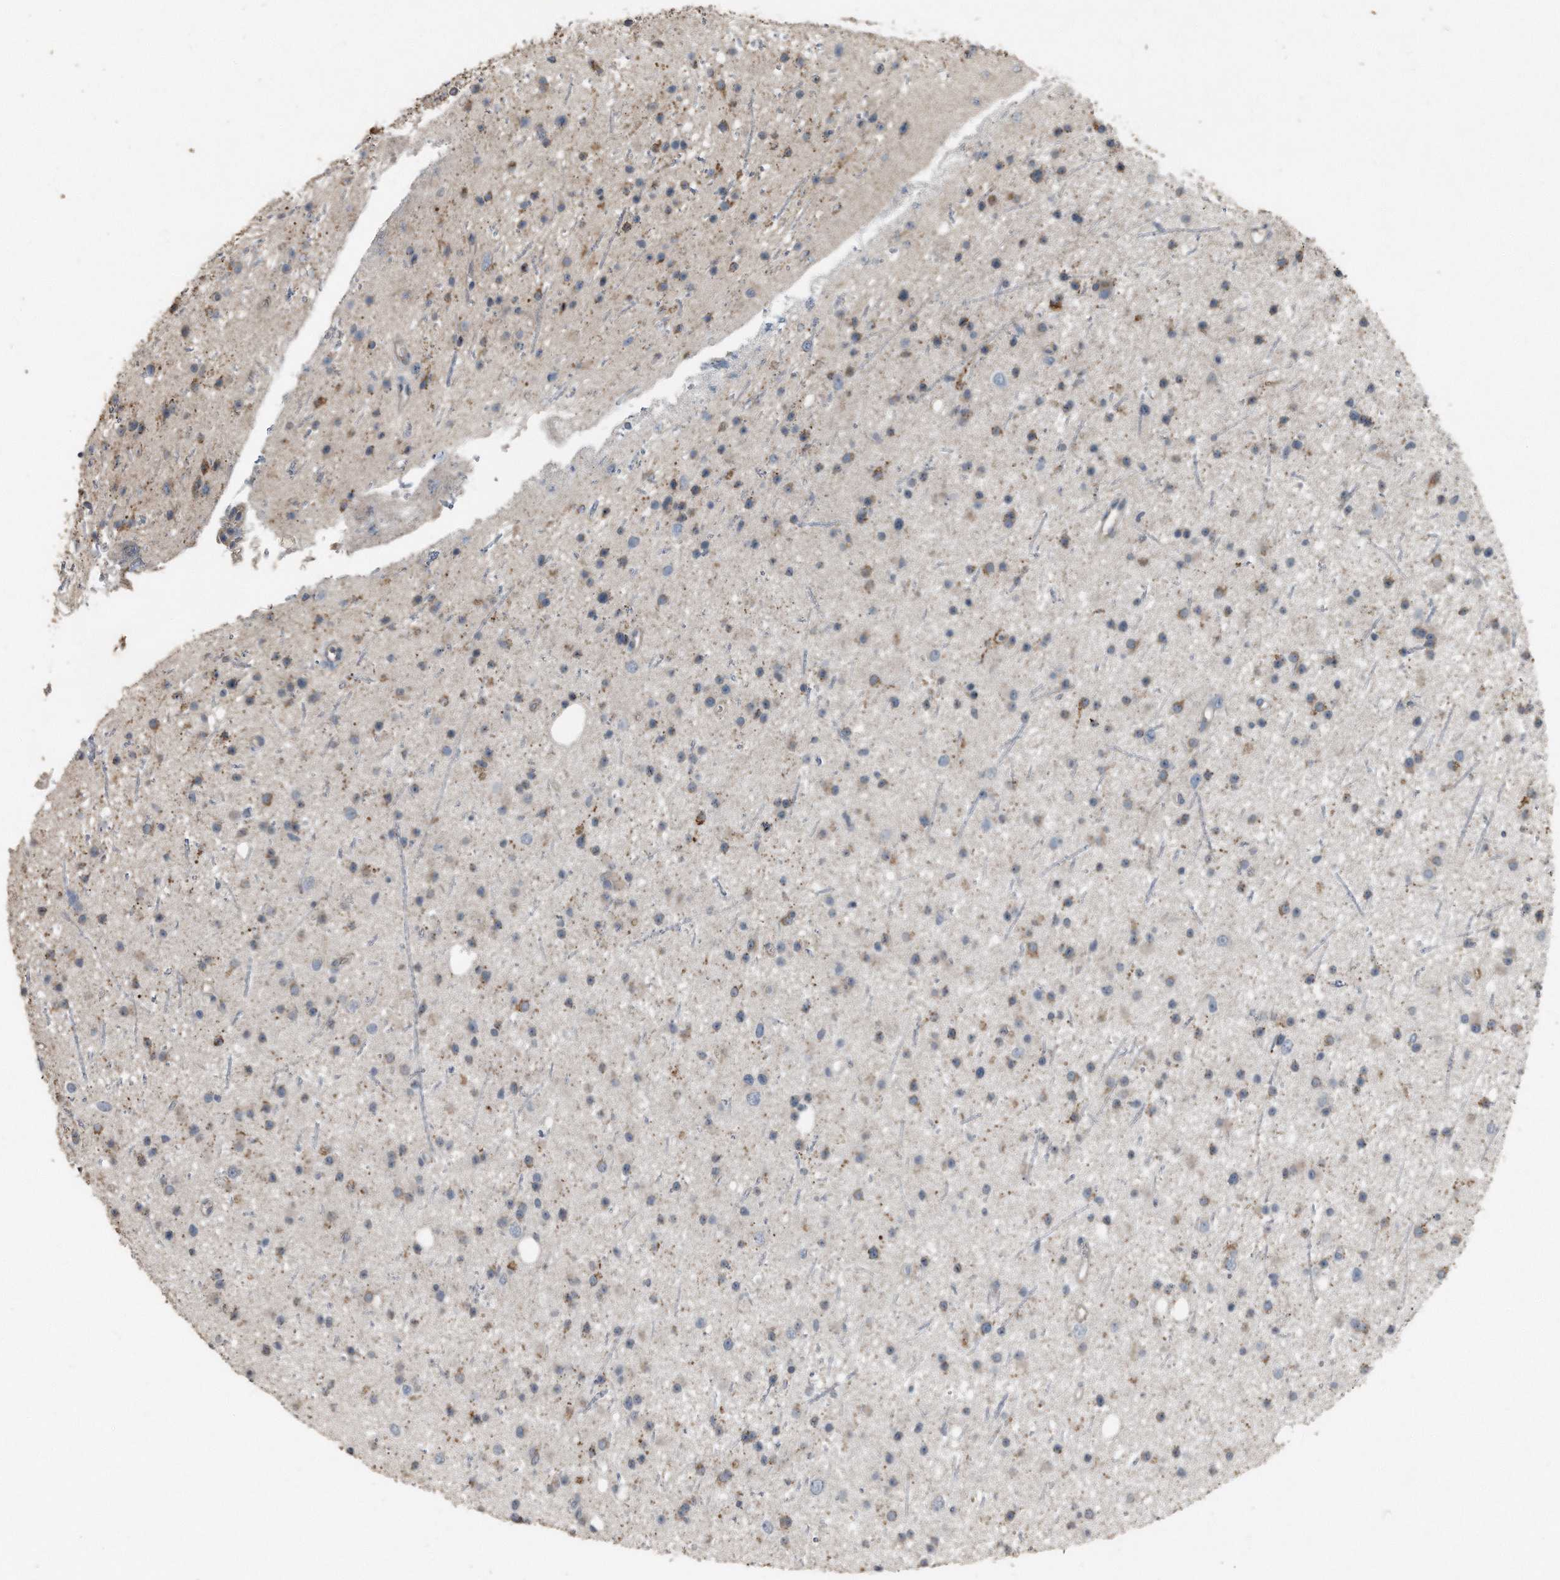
{"staining": {"intensity": "moderate", "quantity": "<25%", "location": "cytoplasmic/membranous"}, "tissue": "glioma", "cell_type": "Tumor cells", "image_type": "cancer", "snomed": [{"axis": "morphology", "description": "Glioma, malignant, Low grade"}, {"axis": "topography", "description": "Cerebral cortex"}], "caption": "Approximately <25% of tumor cells in low-grade glioma (malignant) demonstrate moderate cytoplasmic/membranous protein positivity as visualized by brown immunohistochemical staining.", "gene": "C9", "patient": {"sex": "female", "age": 39}}